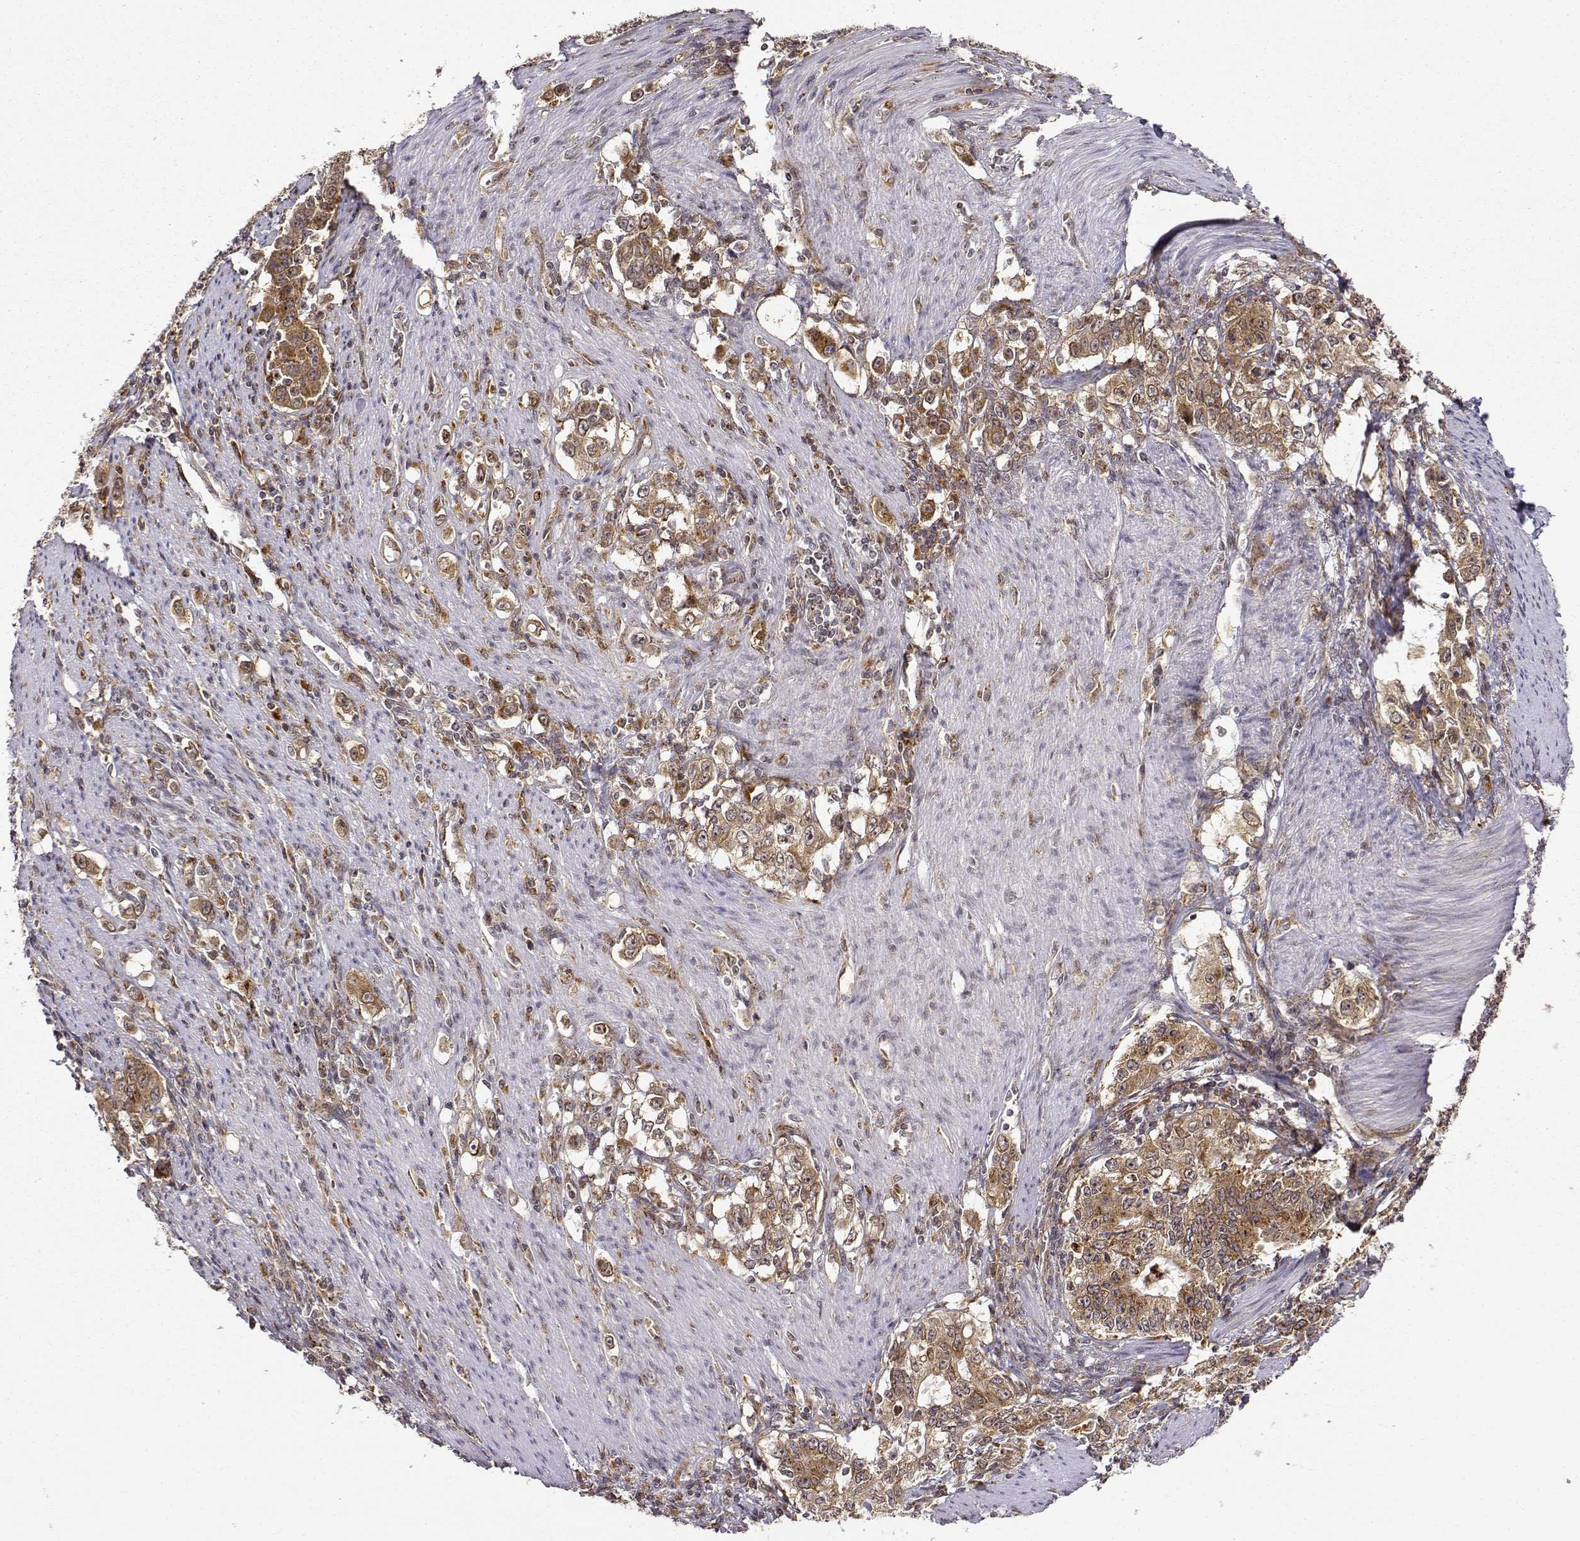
{"staining": {"intensity": "moderate", "quantity": ">75%", "location": "cytoplasmic/membranous"}, "tissue": "stomach cancer", "cell_type": "Tumor cells", "image_type": "cancer", "snomed": [{"axis": "morphology", "description": "Adenocarcinoma, NOS"}, {"axis": "topography", "description": "Stomach, lower"}], "caption": "Stomach cancer was stained to show a protein in brown. There is medium levels of moderate cytoplasmic/membranous expression in approximately >75% of tumor cells.", "gene": "RNF13", "patient": {"sex": "female", "age": 72}}